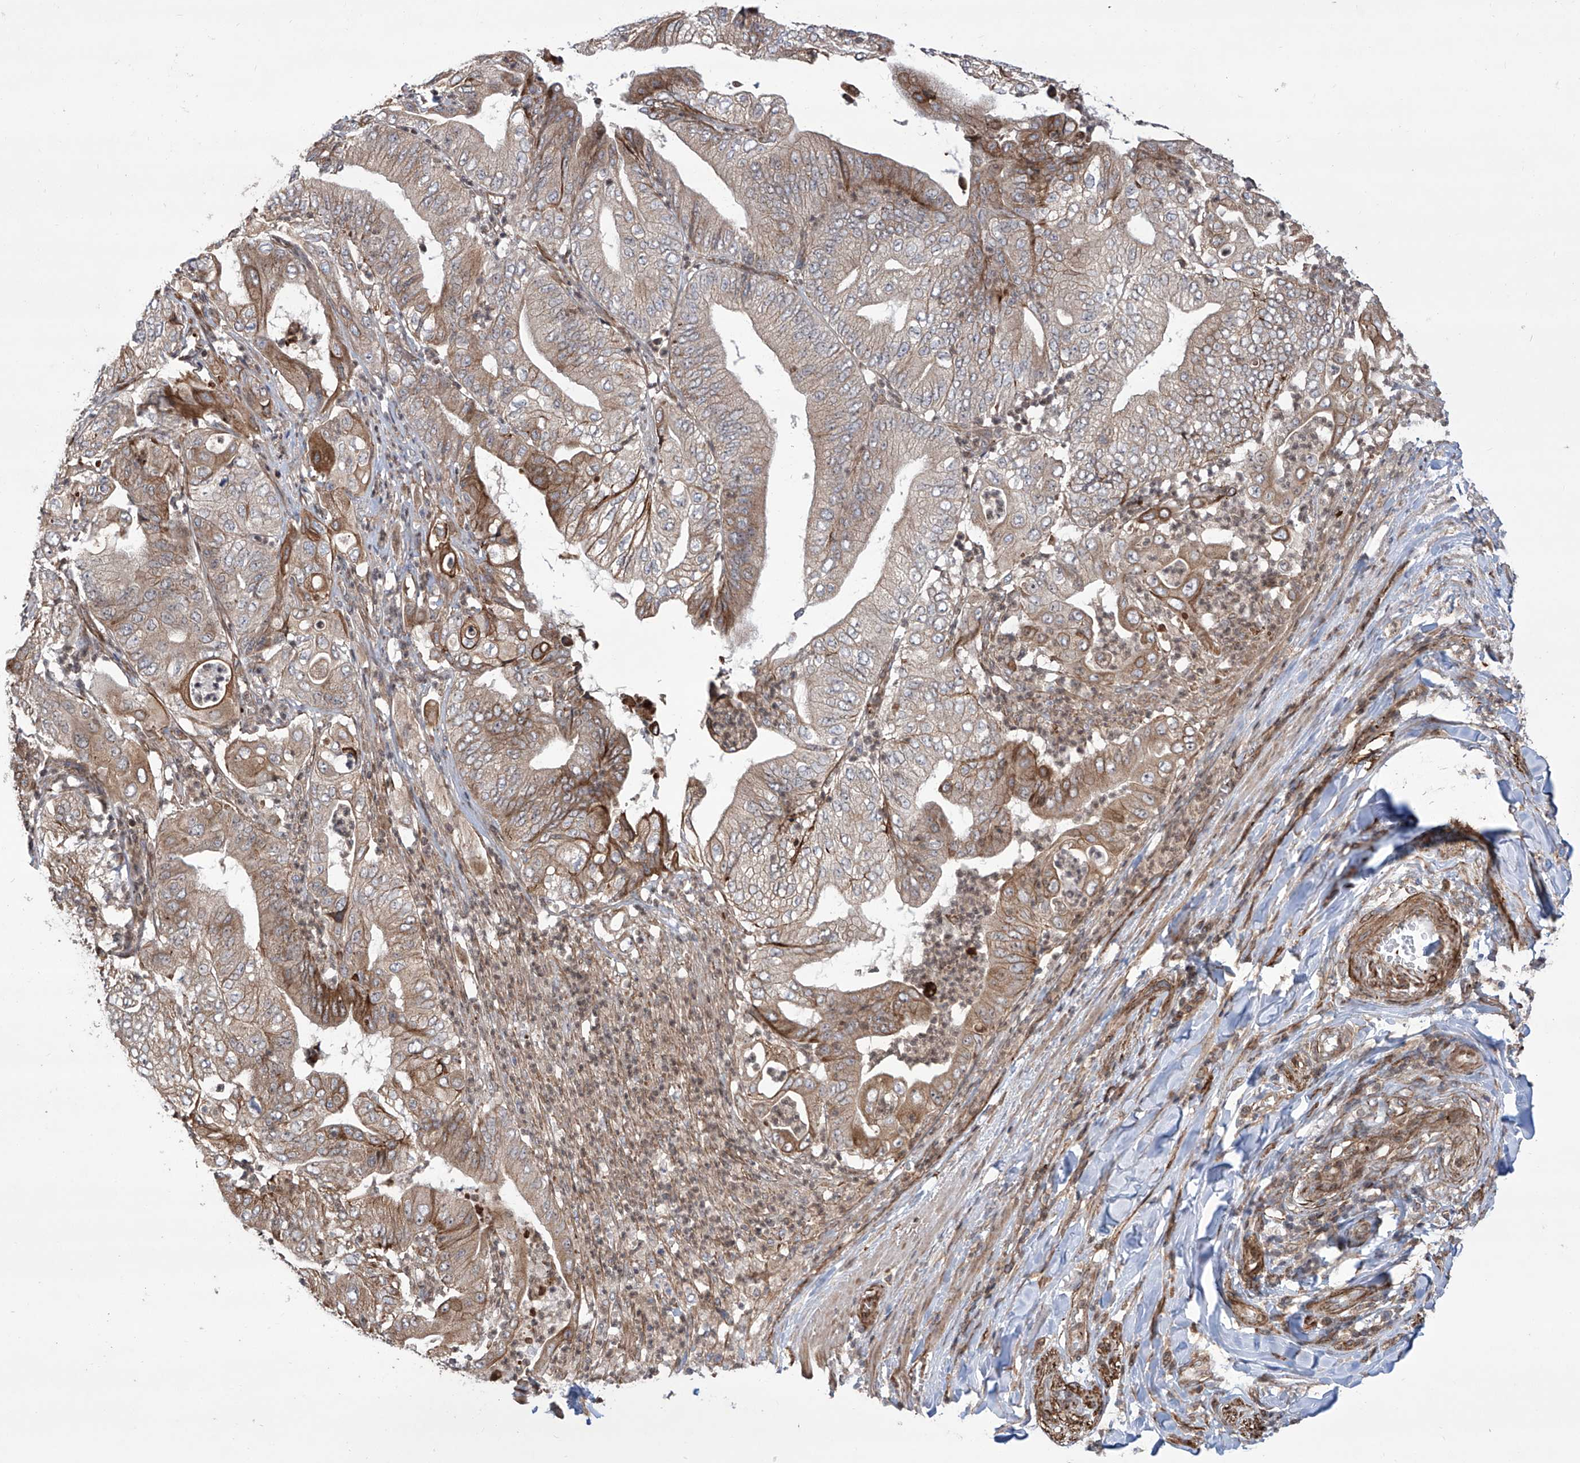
{"staining": {"intensity": "moderate", "quantity": ">75%", "location": "cytoplasmic/membranous"}, "tissue": "pancreatic cancer", "cell_type": "Tumor cells", "image_type": "cancer", "snomed": [{"axis": "morphology", "description": "Adenocarcinoma, NOS"}, {"axis": "topography", "description": "Pancreas"}], "caption": "This histopathology image displays adenocarcinoma (pancreatic) stained with immunohistochemistry (IHC) to label a protein in brown. The cytoplasmic/membranous of tumor cells show moderate positivity for the protein. Nuclei are counter-stained blue.", "gene": "APAF1", "patient": {"sex": "female", "age": 77}}